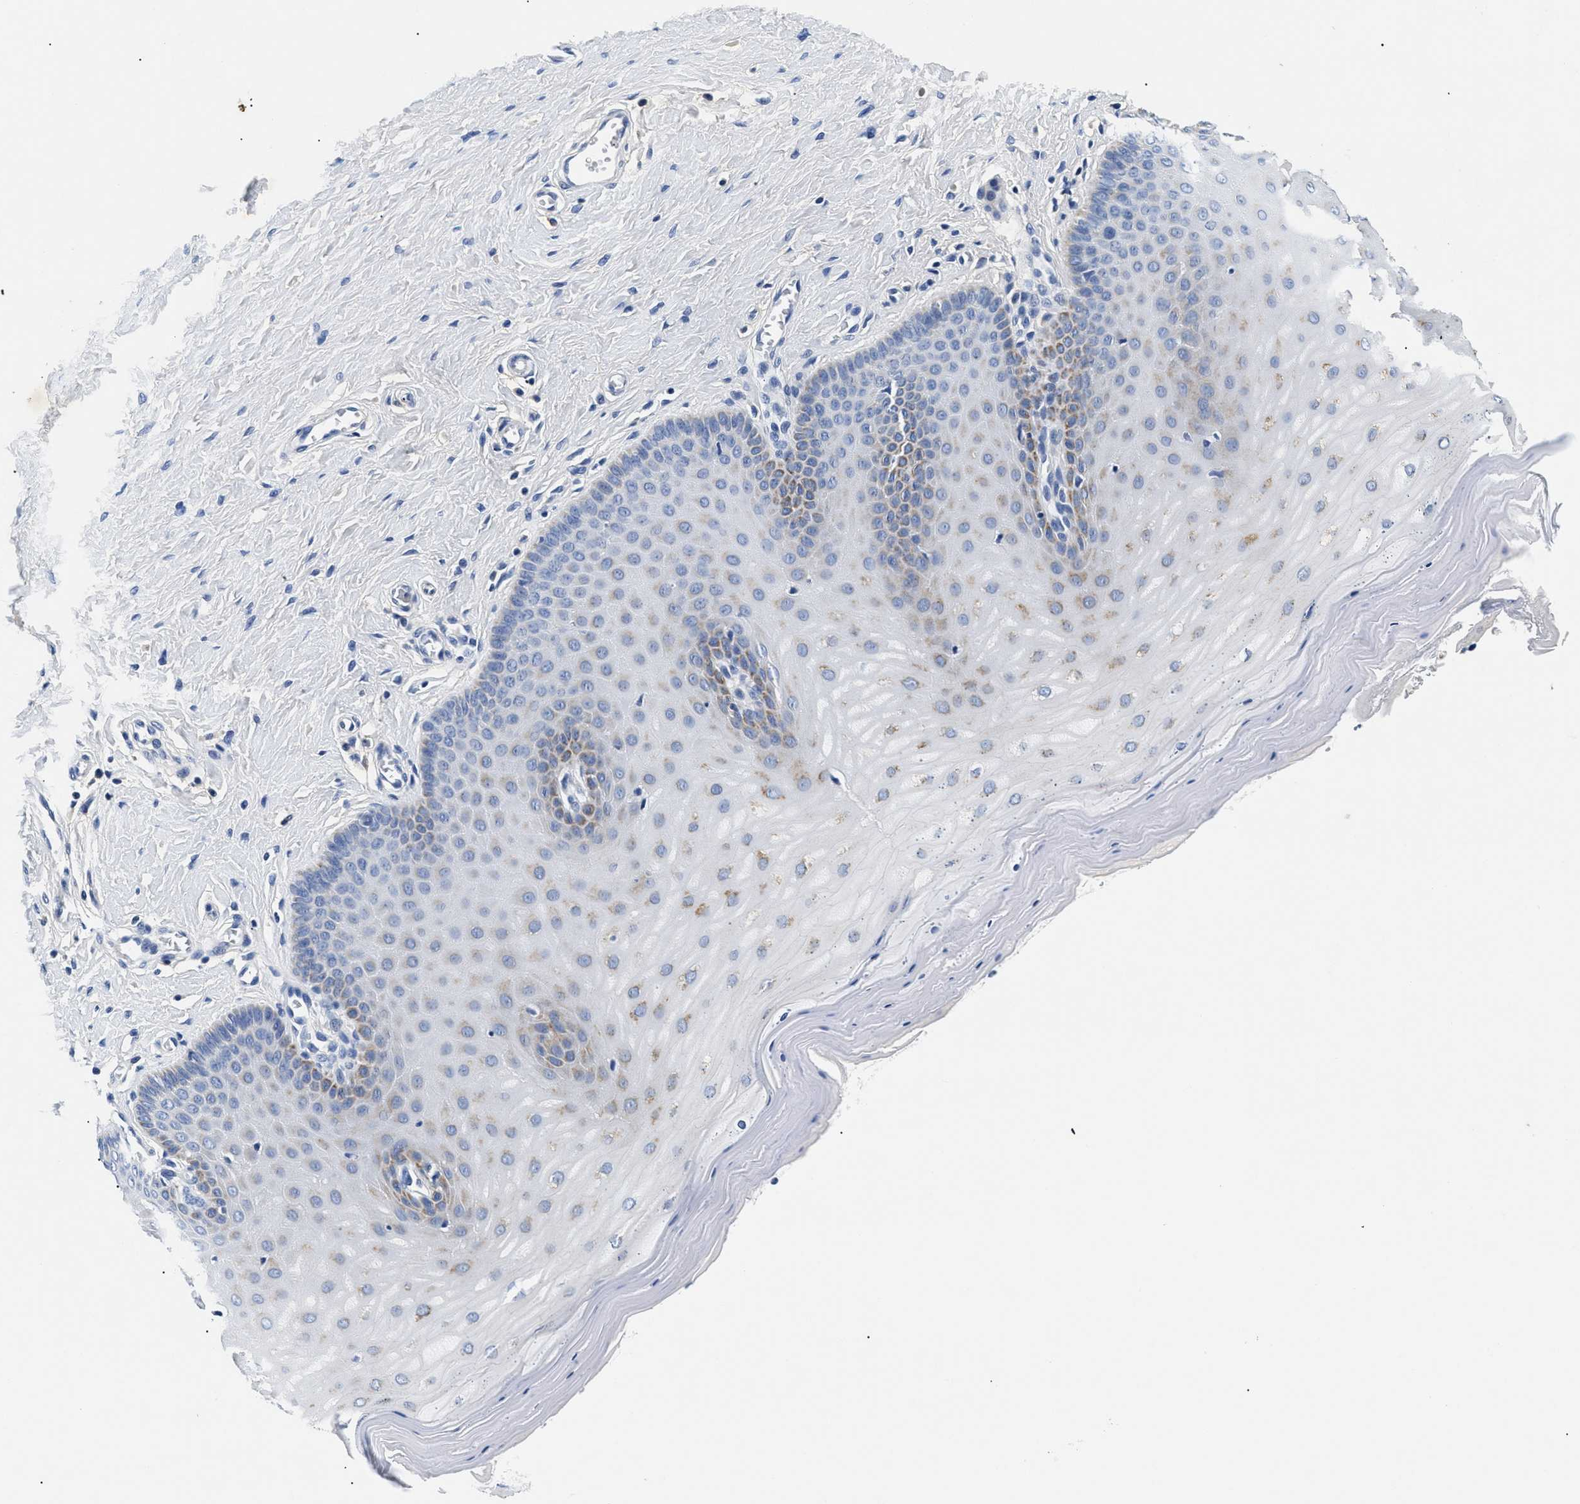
{"staining": {"intensity": "negative", "quantity": "none", "location": "none"}, "tissue": "cervix", "cell_type": "Glandular cells", "image_type": "normal", "snomed": [{"axis": "morphology", "description": "Normal tissue, NOS"}, {"axis": "topography", "description": "Cervix"}], "caption": "Histopathology image shows no significant protein positivity in glandular cells of unremarkable cervix. Brightfield microscopy of IHC stained with DAB (brown) and hematoxylin (blue), captured at high magnification.", "gene": "MEA1", "patient": {"sex": "female", "age": 55}}